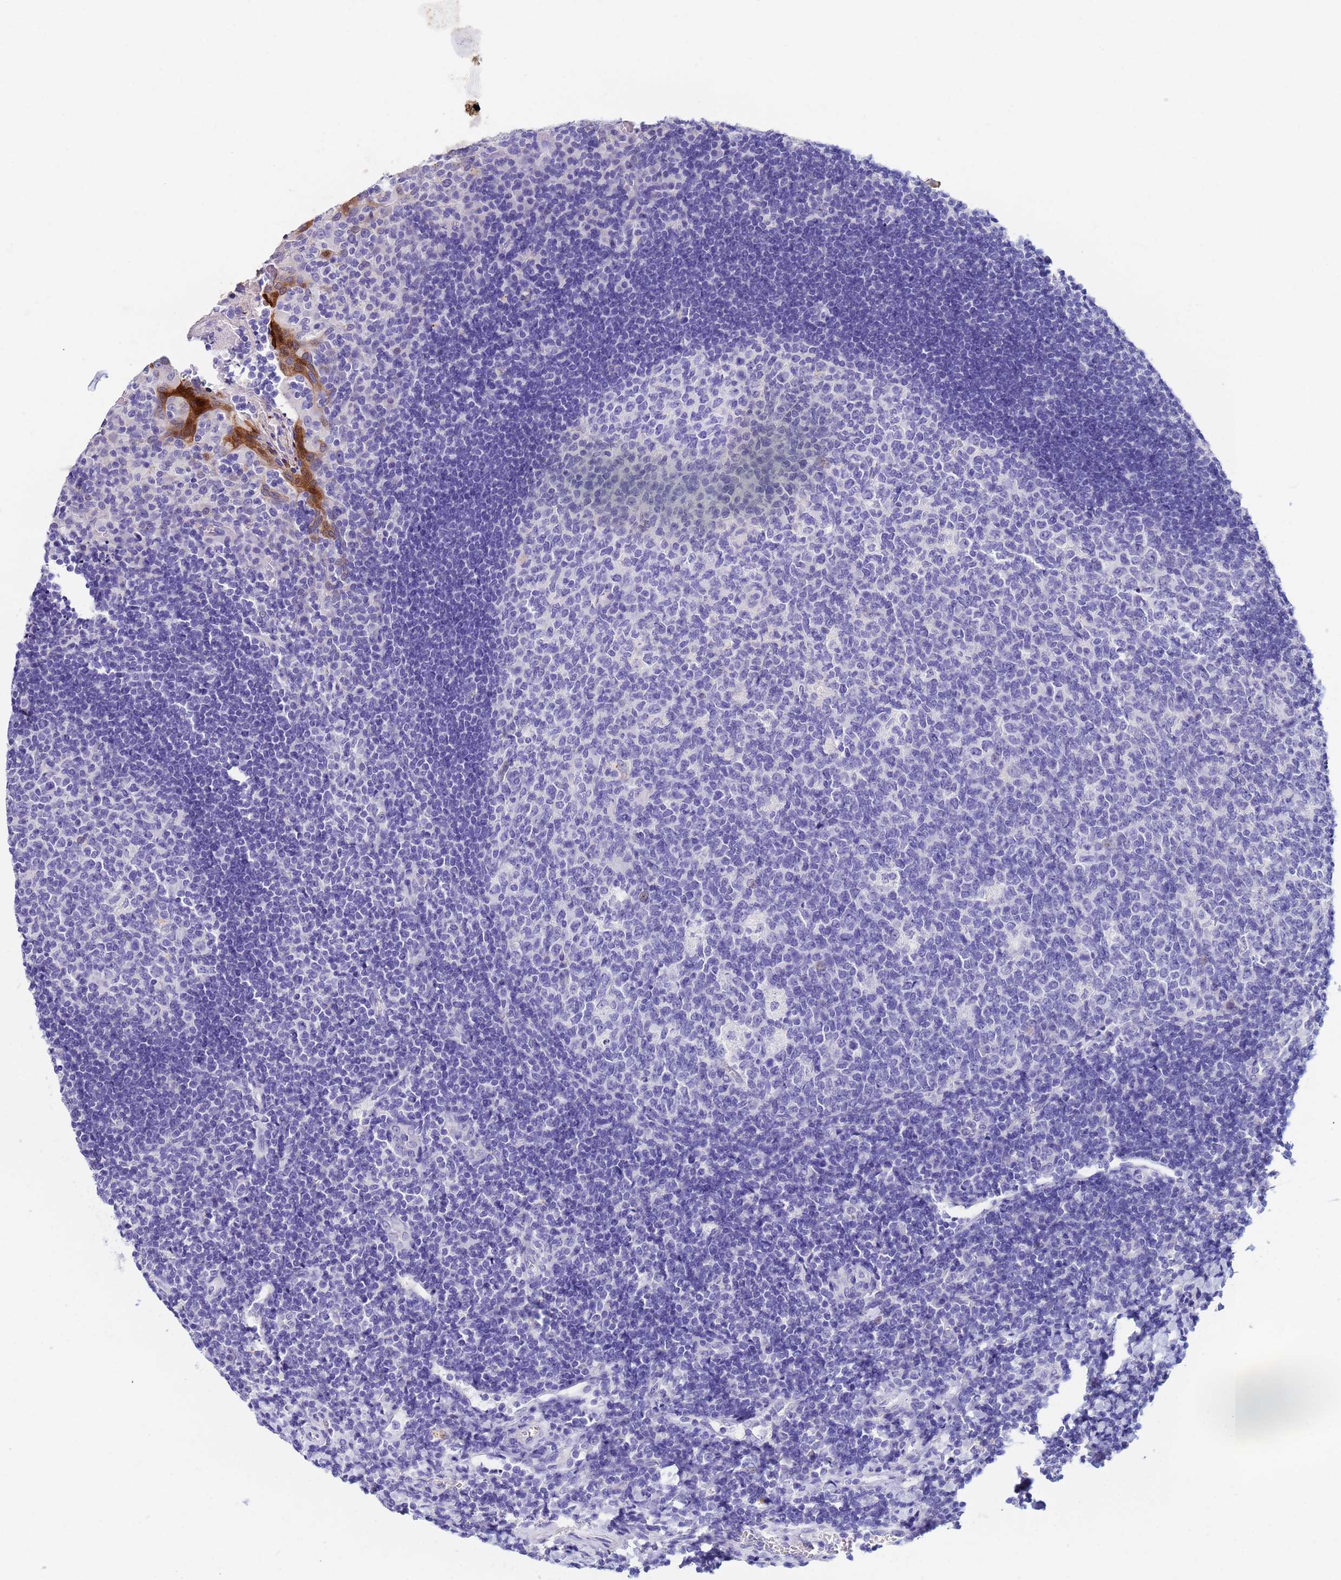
{"staining": {"intensity": "negative", "quantity": "none", "location": "none"}, "tissue": "tonsil", "cell_type": "Germinal center cells", "image_type": "normal", "snomed": [{"axis": "morphology", "description": "Normal tissue, NOS"}, {"axis": "topography", "description": "Tonsil"}], "caption": "This image is of unremarkable tonsil stained with IHC to label a protein in brown with the nuclei are counter-stained blue. There is no expression in germinal center cells. Brightfield microscopy of immunohistochemistry stained with DAB (3,3'-diaminobenzidine) (brown) and hematoxylin (blue), captured at high magnification.", "gene": "CSTB", "patient": {"sex": "male", "age": 17}}